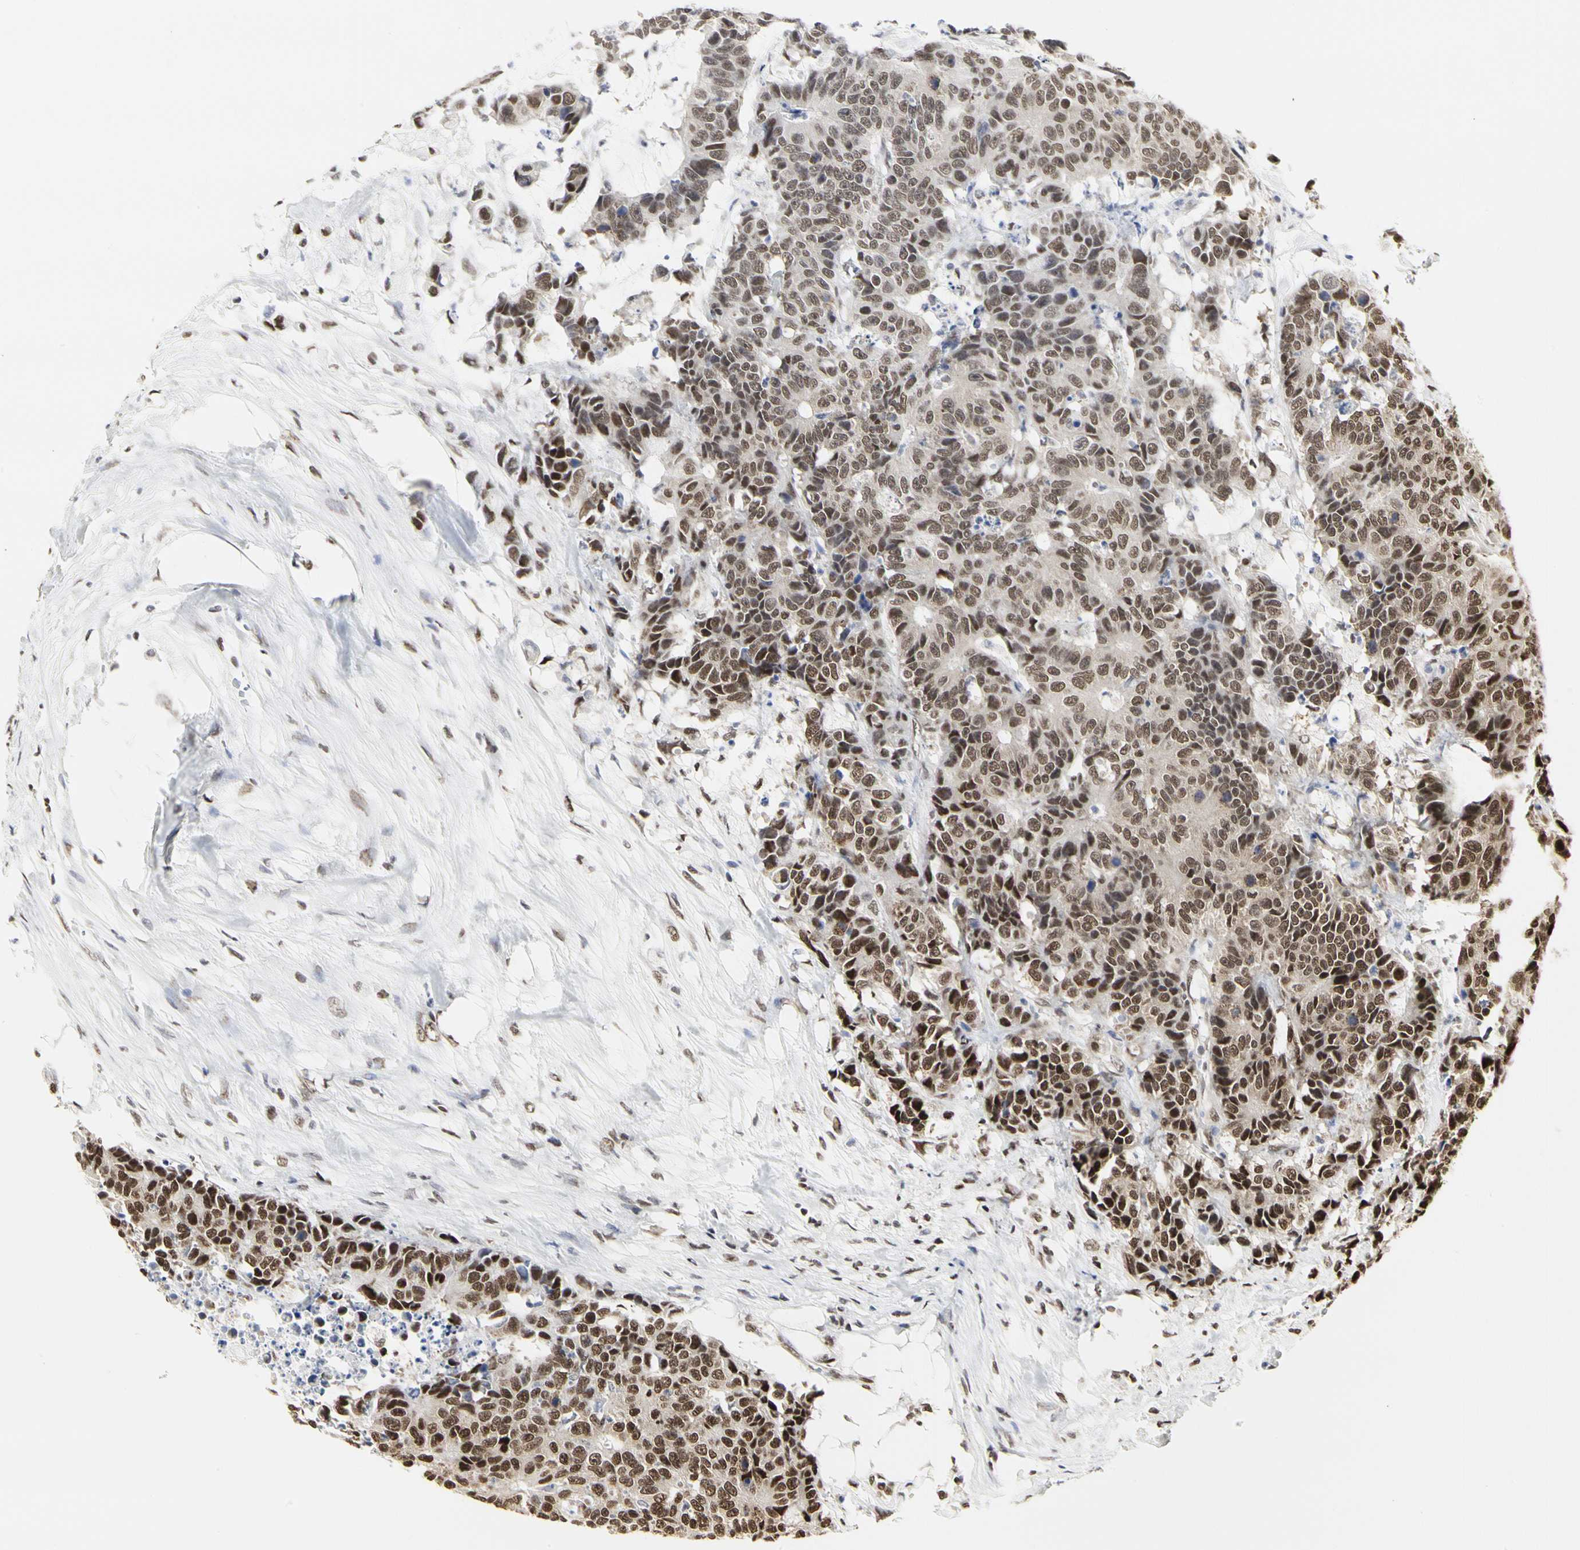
{"staining": {"intensity": "moderate", "quantity": ">75%", "location": "nuclear"}, "tissue": "colorectal cancer", "cell_type": "Tumor cells", "image_type": "cancer", "snomed": [{"axis": "morphology", "description": "Adenocarcinoma, NOS"}, {"axis": "topography", "description": "Colon"}], "caption": "Immunohistochemical staining of human colorectal cancer (adenocarcinoma) shows medium levels of moderate nuclear staining in about >75% of tumor cells.", "gene": "PRMT3", "patient": {"sex": "female", "age": 86}}